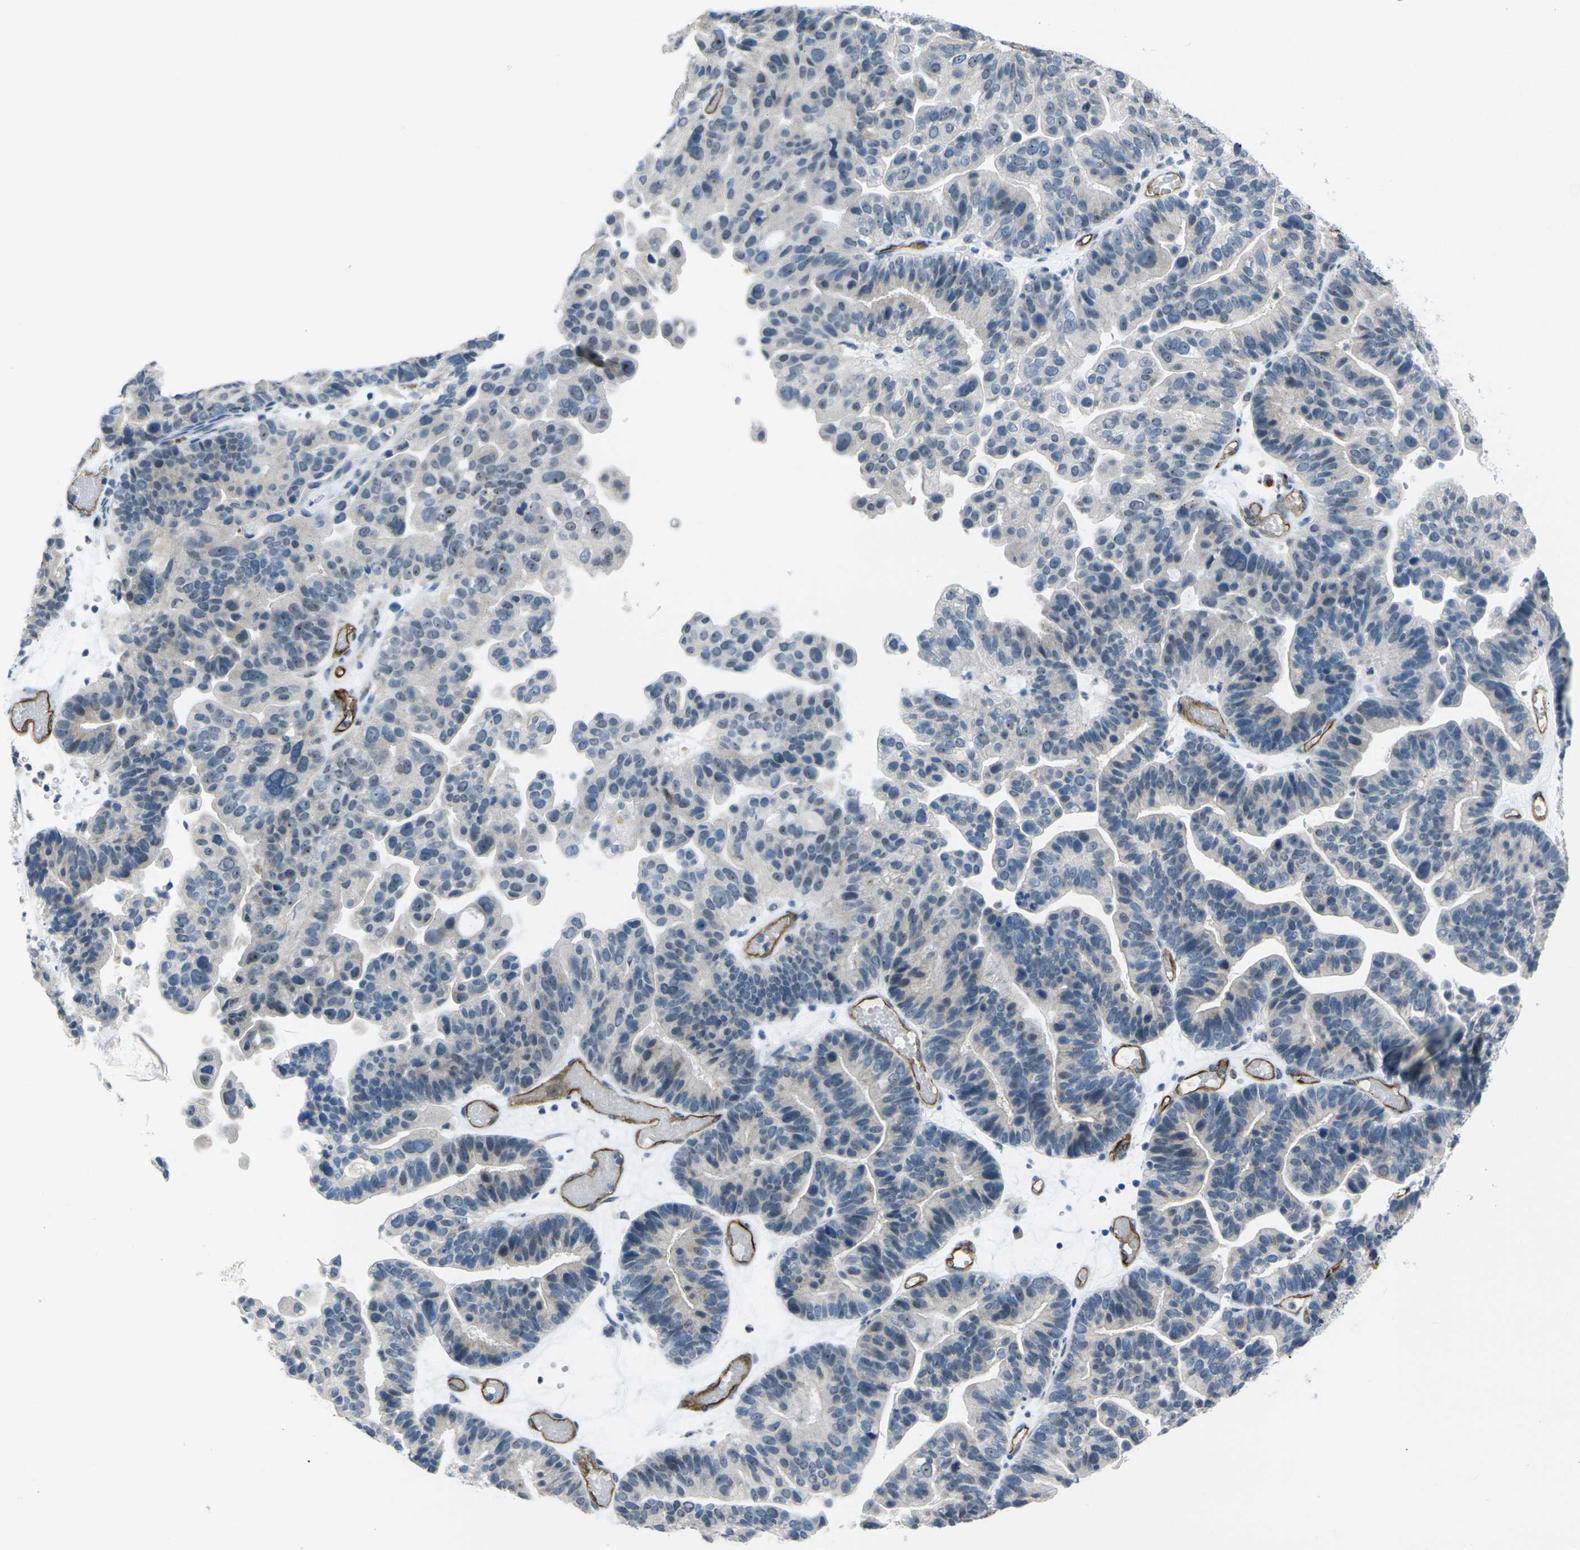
{"staining": {"intensity": "negative", "quantity": "none", "location": "none"}, "tissue": "ovarian cancer", "cell_type": "Tumor cells", "image_type": "cancer", "snomed": [{"axis": "morphology", "description": "Cystadenocarcinoma, serous, NOS"}, {"axis": "topography", "description": "Ovary"}], "caption": "The micrograph reveals no staining of tumor cells in ovarian cancer (serous cystadenocarcinoma).", "gene": "HSPA12B", "patient": {"sex": "female", "age": 56}}